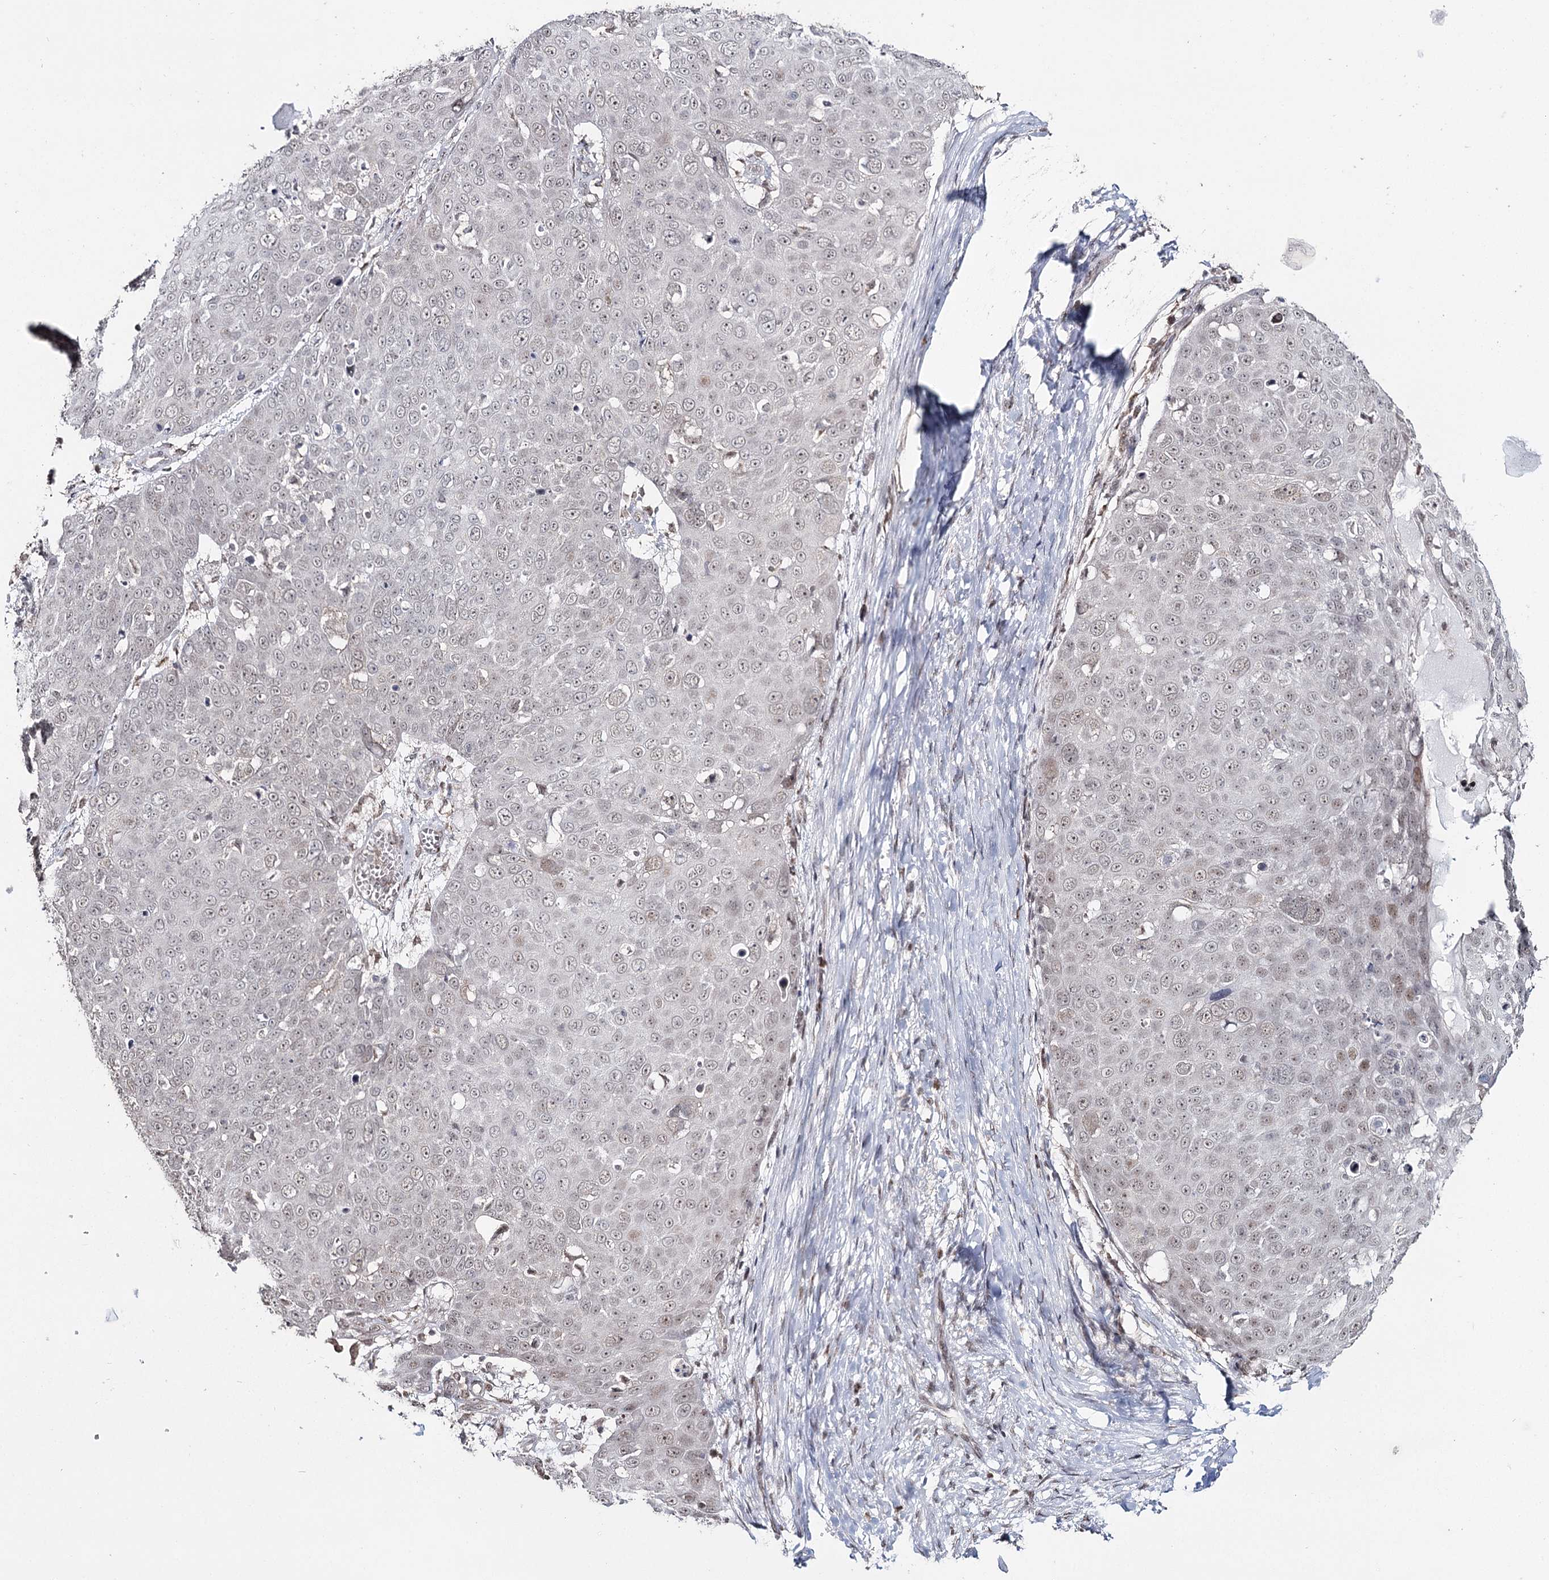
{"staining": {"intensity": "negative", "quantity": "none", "location": "none"}, "tissue": "skin cancer", "cell_type": "Tumor cells", "image_type": "cancer", "snomed": [{"axis": "morphology", "description": "Squamous cell carcinoma, NOS"}, {"axis": "topography", "description": "Skin"}], "caption": "Human skin squamous cell carcinoma stained for a protein using immunohistochemistry exhibits no expression in tumor cells.", "gene": "PDHX", "patient": {"sex": "male", "age": 71}}